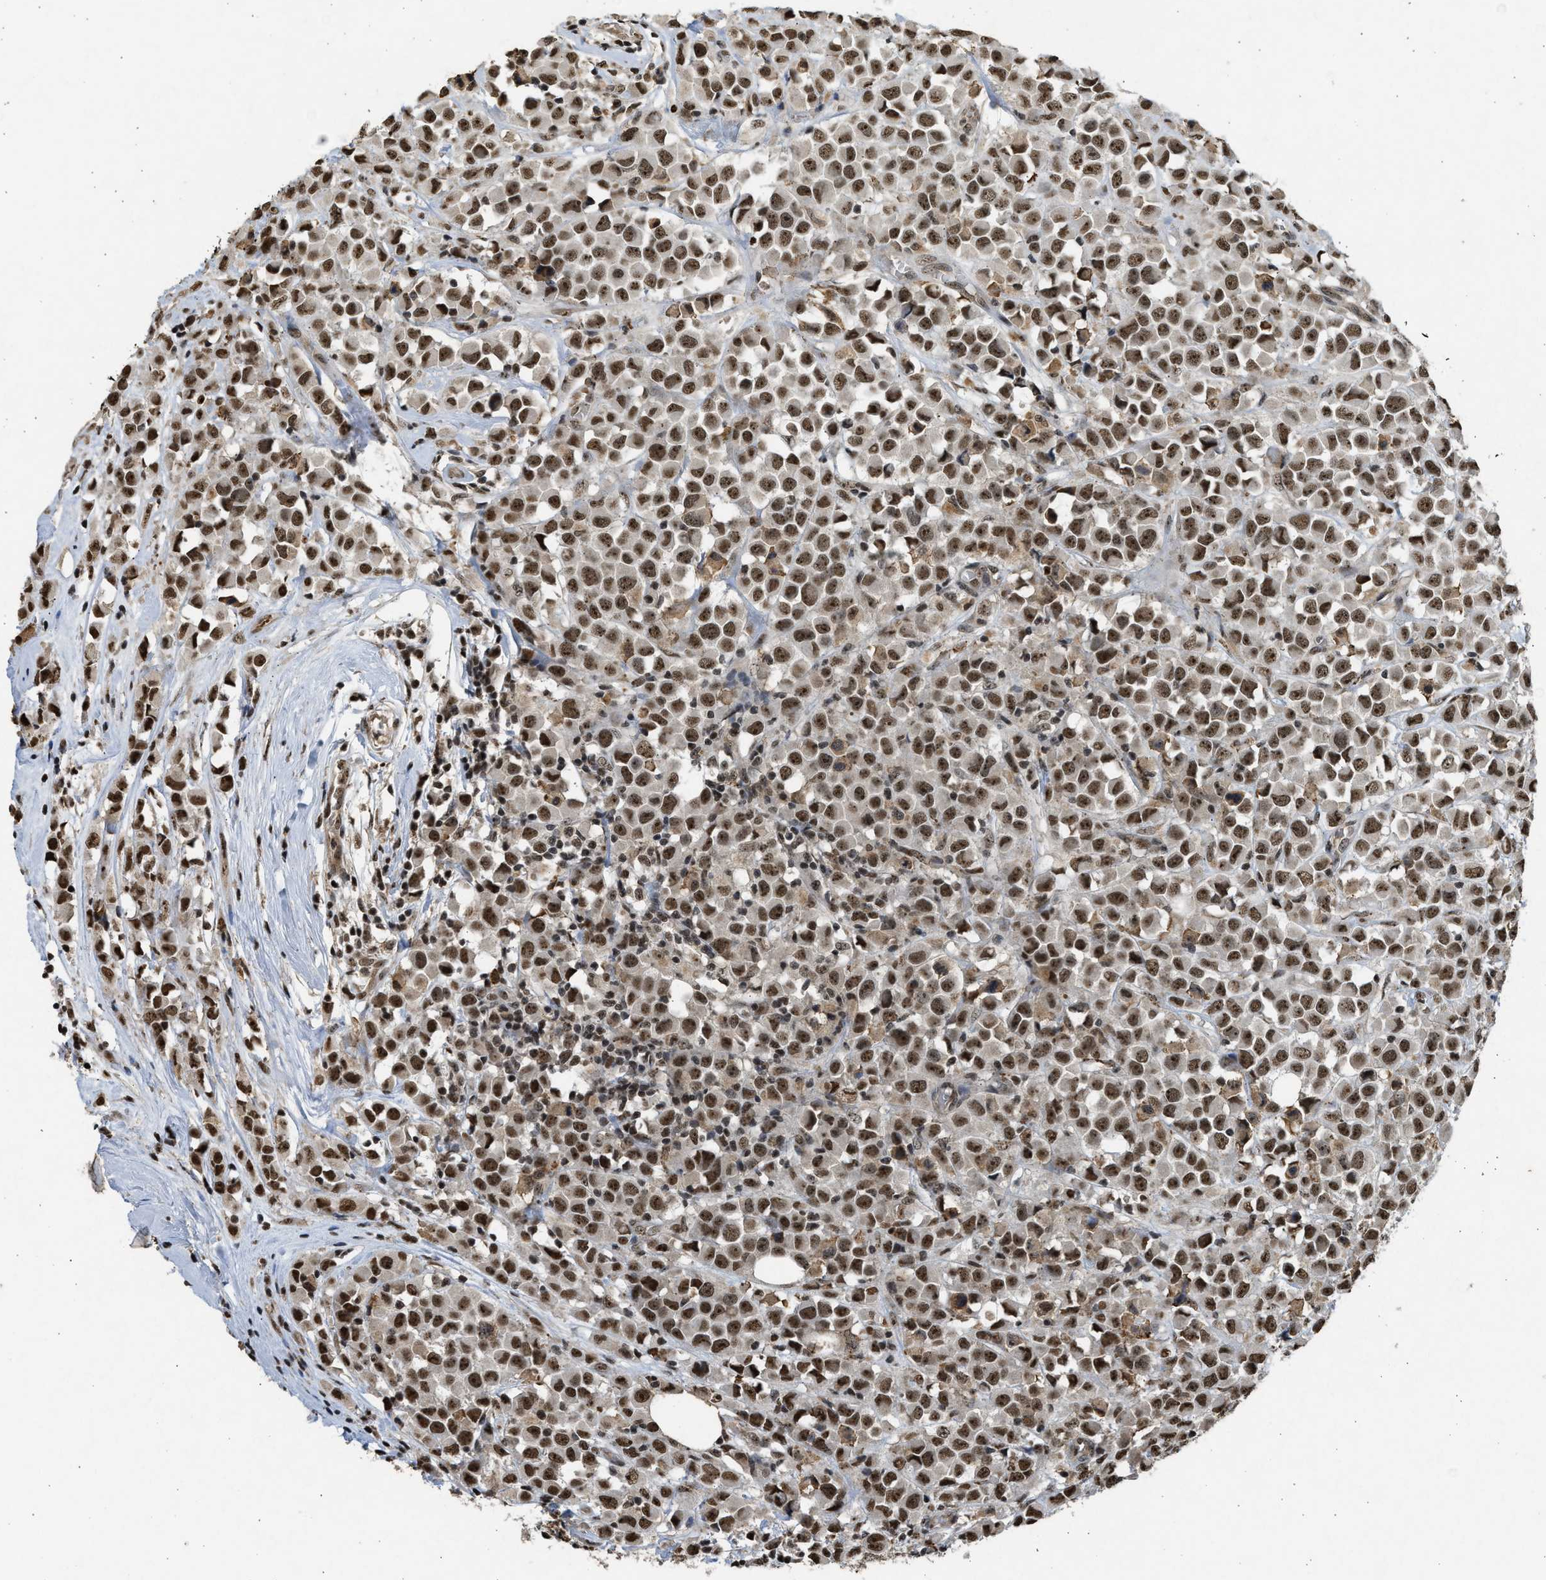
{"staining": {"intensity": "strong", "quantity": ">75%", "location": "nuclear"}, "tissue": "breast cancer", "cell_type": "Tumor cells", "image_type": "cancer", "snomed": [{"axis": "morphology", "description": "Duct carcinoma"}, {"axis": "topography", "description": "Breast"}], "caption": "This image reveals immunohistochemistry staining of human infiltrating ductal carcinoma (breast), with high strong nuclear expression in about >75% of tumor cells.", "gene": "TFDP2", "patient": {"sex": "female", "age": 61}}